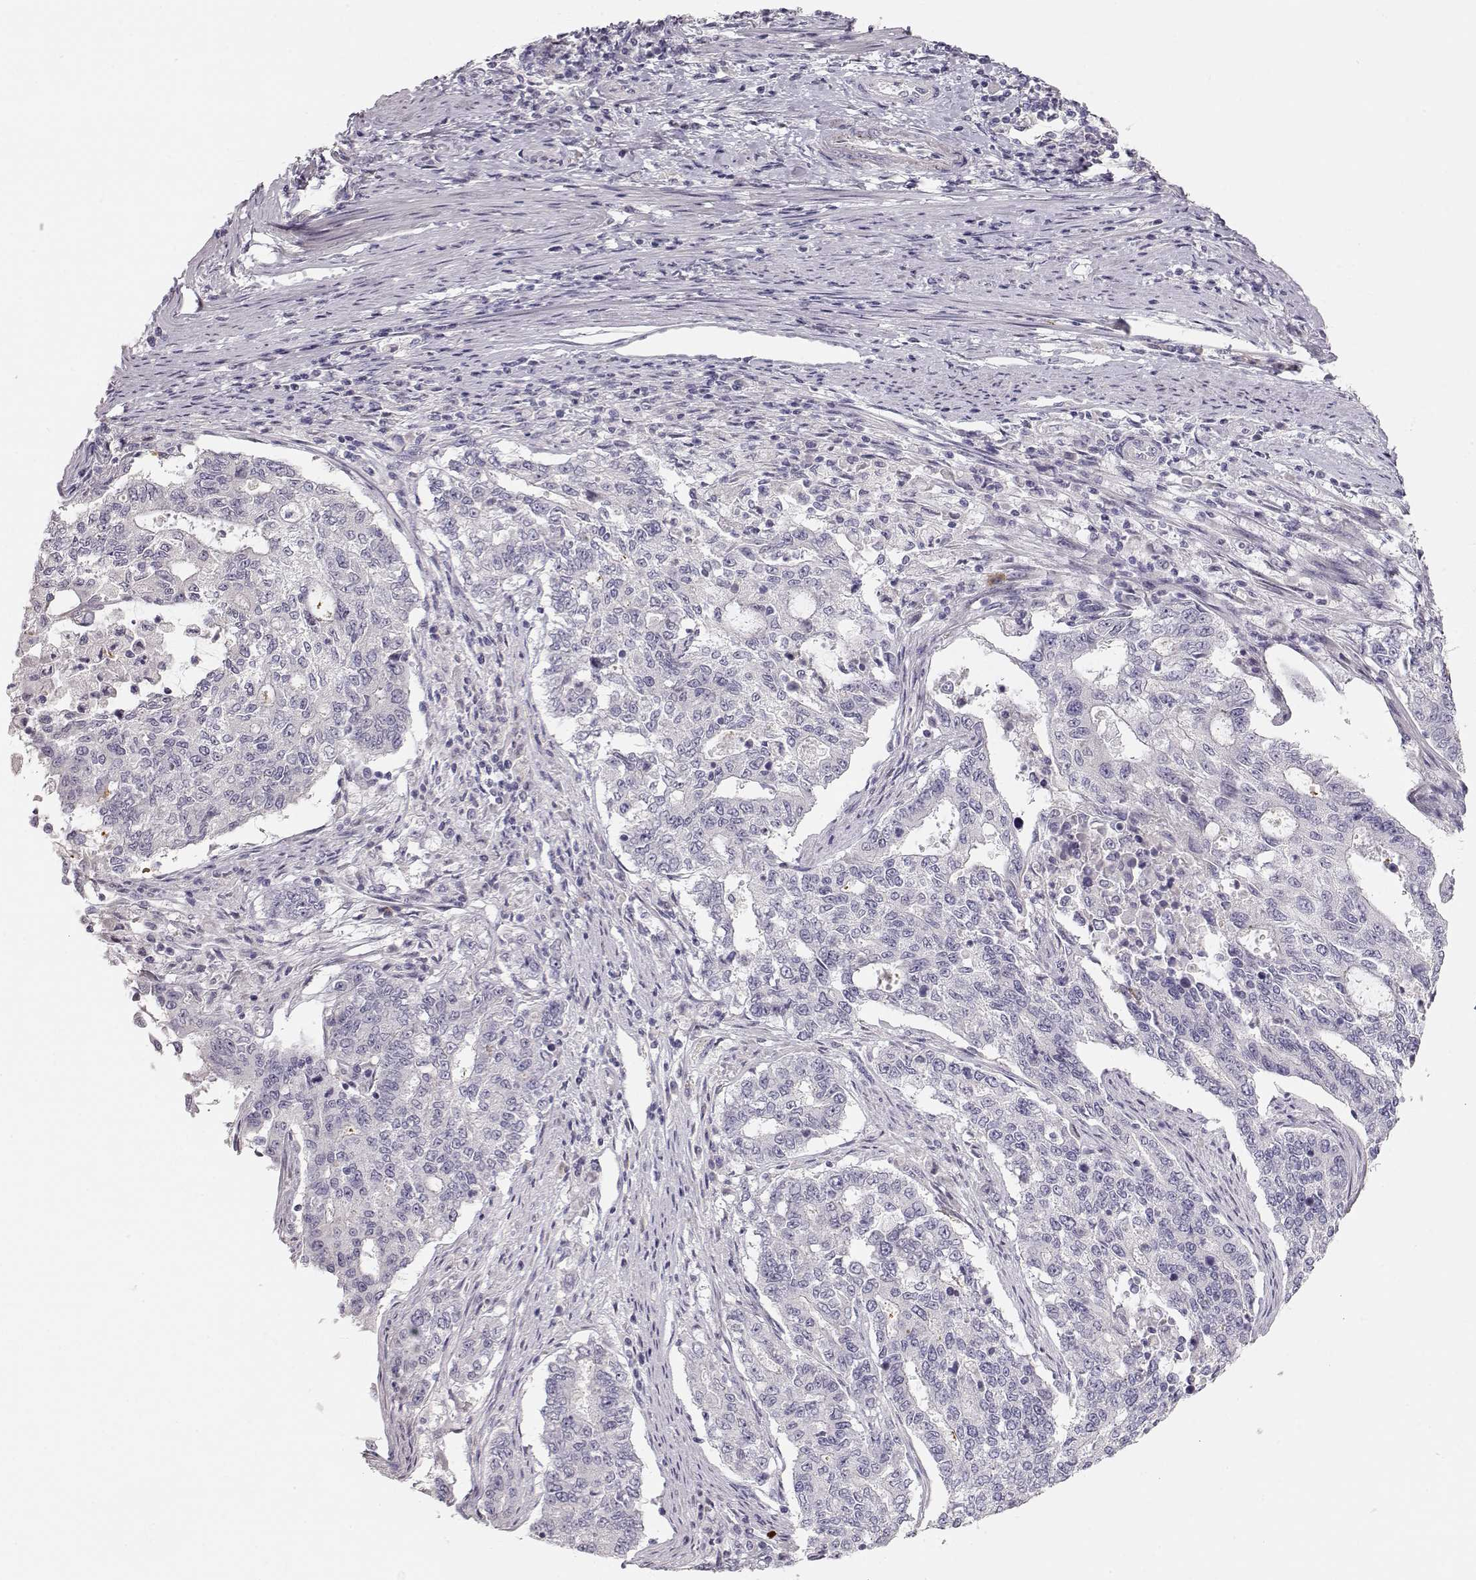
{"staining": {"intensity": "negative", "quantity": "none", "location": "none"}, "tissue": "endometrial cancer", "cell_type": "Tumor cells", "image_type": "cancer", "snomed": [{"axis": "morphology", "description": "Adenocarcinoma, NOS"}, {"axis": "topography", "description": "Uterus"}], "caption": "Tumor cells are negative for protein expression in human endometrial adenocarcinoma.", "gene": "TTC26", "patient": {"sex": "female", "age": 59}}